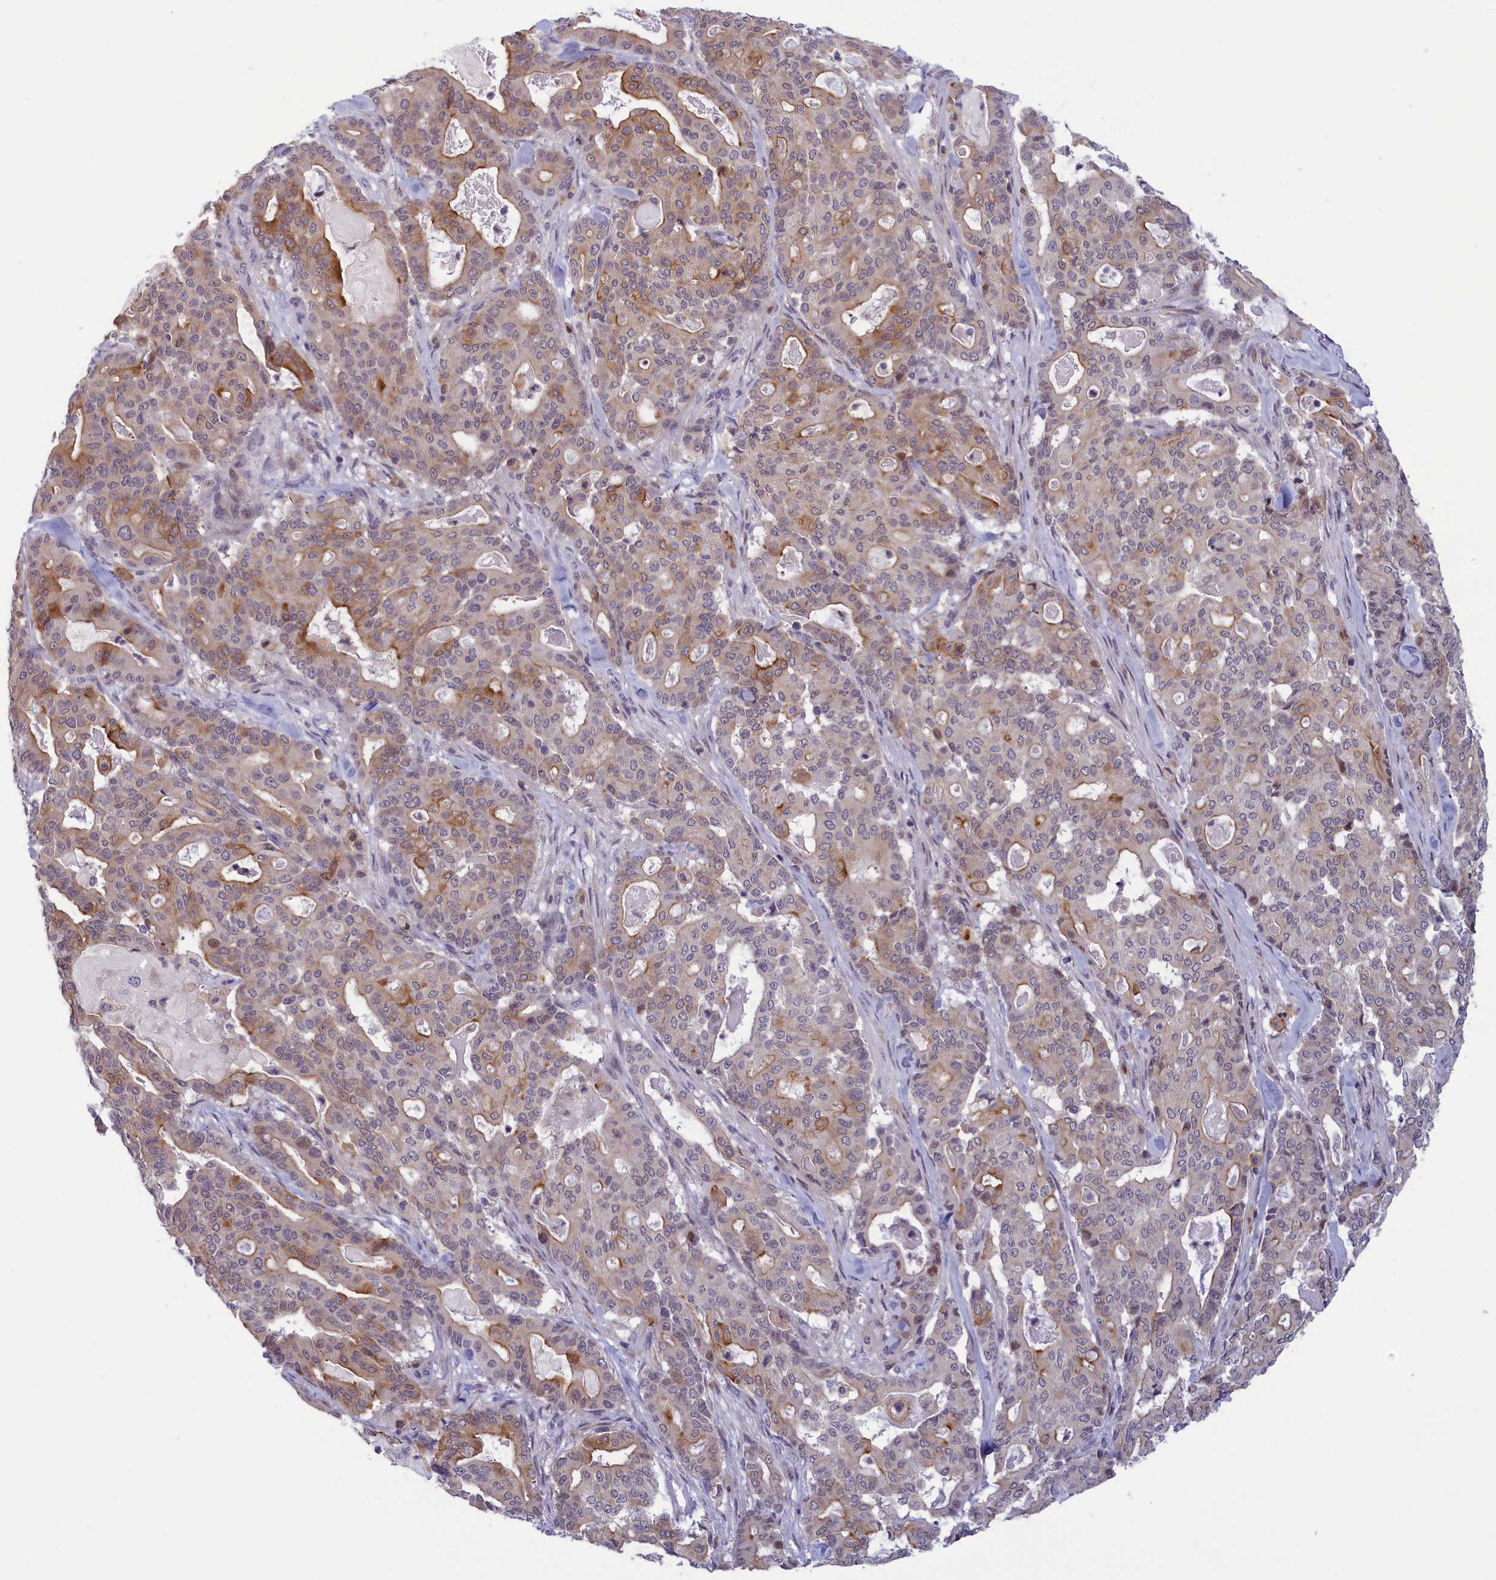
{"staining": {"intensity": "moderate", "quantity": "<25%", "location": "cytoplasmic/membranous"}, "tissue": "pancreatic cancer", "cell_type": "Tumor cells", "image_type": "cancer", "snomed": [{"axis": "morphology", "description": "Adenocarcinoma, NOS"}, {"axis": "topography", "description": "Pancreas"}], "caption": "Immunohistochemical staining of pancreatic cancer (adenocarcinoma) shows low levels of moderate cytoplasmic/membranous expression in approximately <25% of tumor cells. (Brightfield microscopy of DAB IHC at high magnification).", "gene": "CORO2A", "patient": {"sex": "male", "age": 63}}